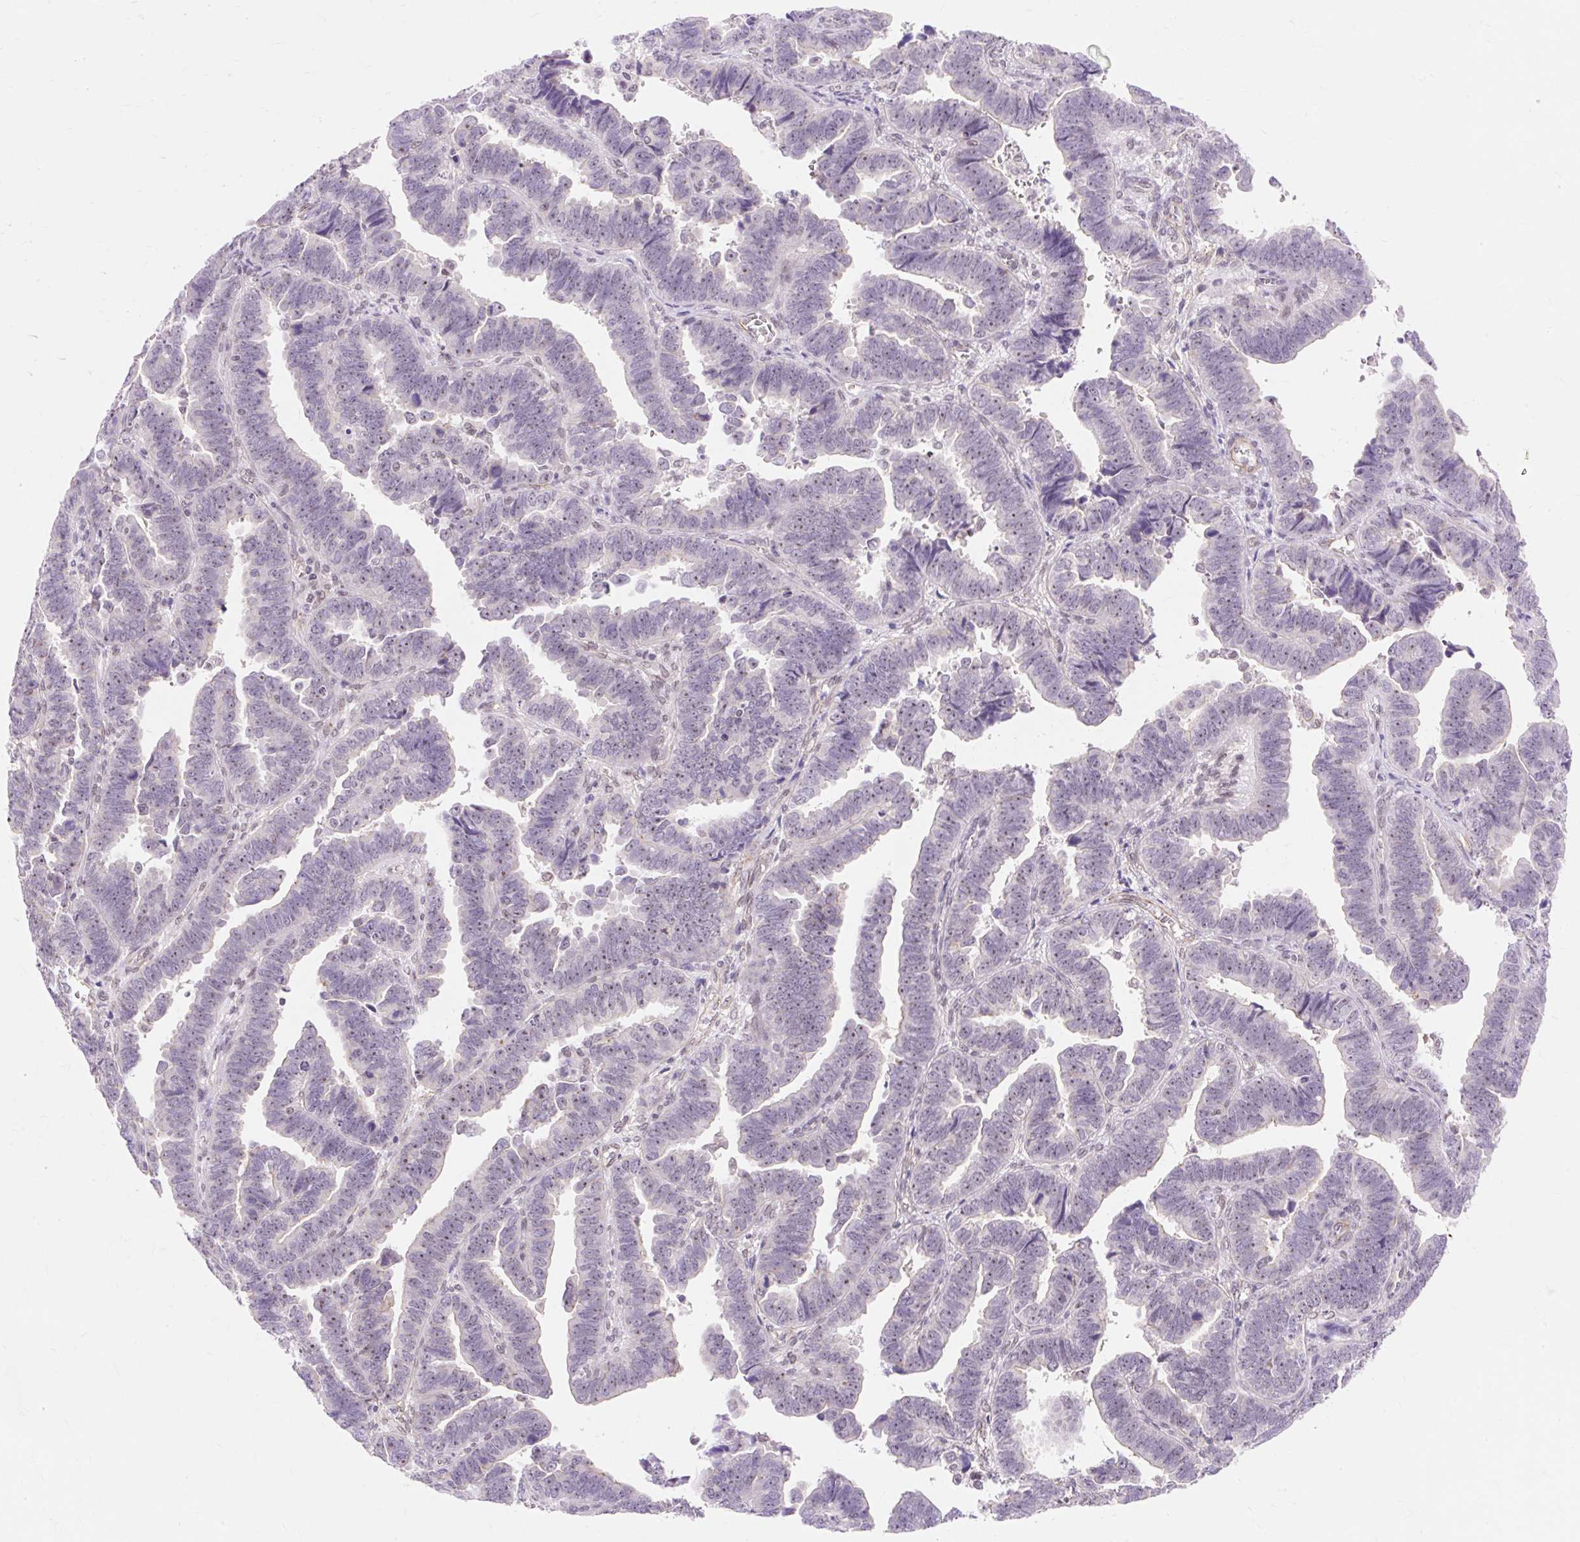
{"staining": {"intensity": "weak", "quantity": ">75%", "location": "nuclear"}, "tissue": "endometrial cancer", "cell_type": "Tumor cells", "image_type": "cancer", "snomed": [{"axis": "morphology", "description": "Adenocarcinoma, NOS"}, {"axis": "topography", "description": "Endometrium"}], "caption": "Endometrial cancer stained with a brown dye demonstrates weak nuclear positive staining in about >75% of tumor cells.", "gene": "OBP2A", "patient": {"sex": "female", "age": 75}}